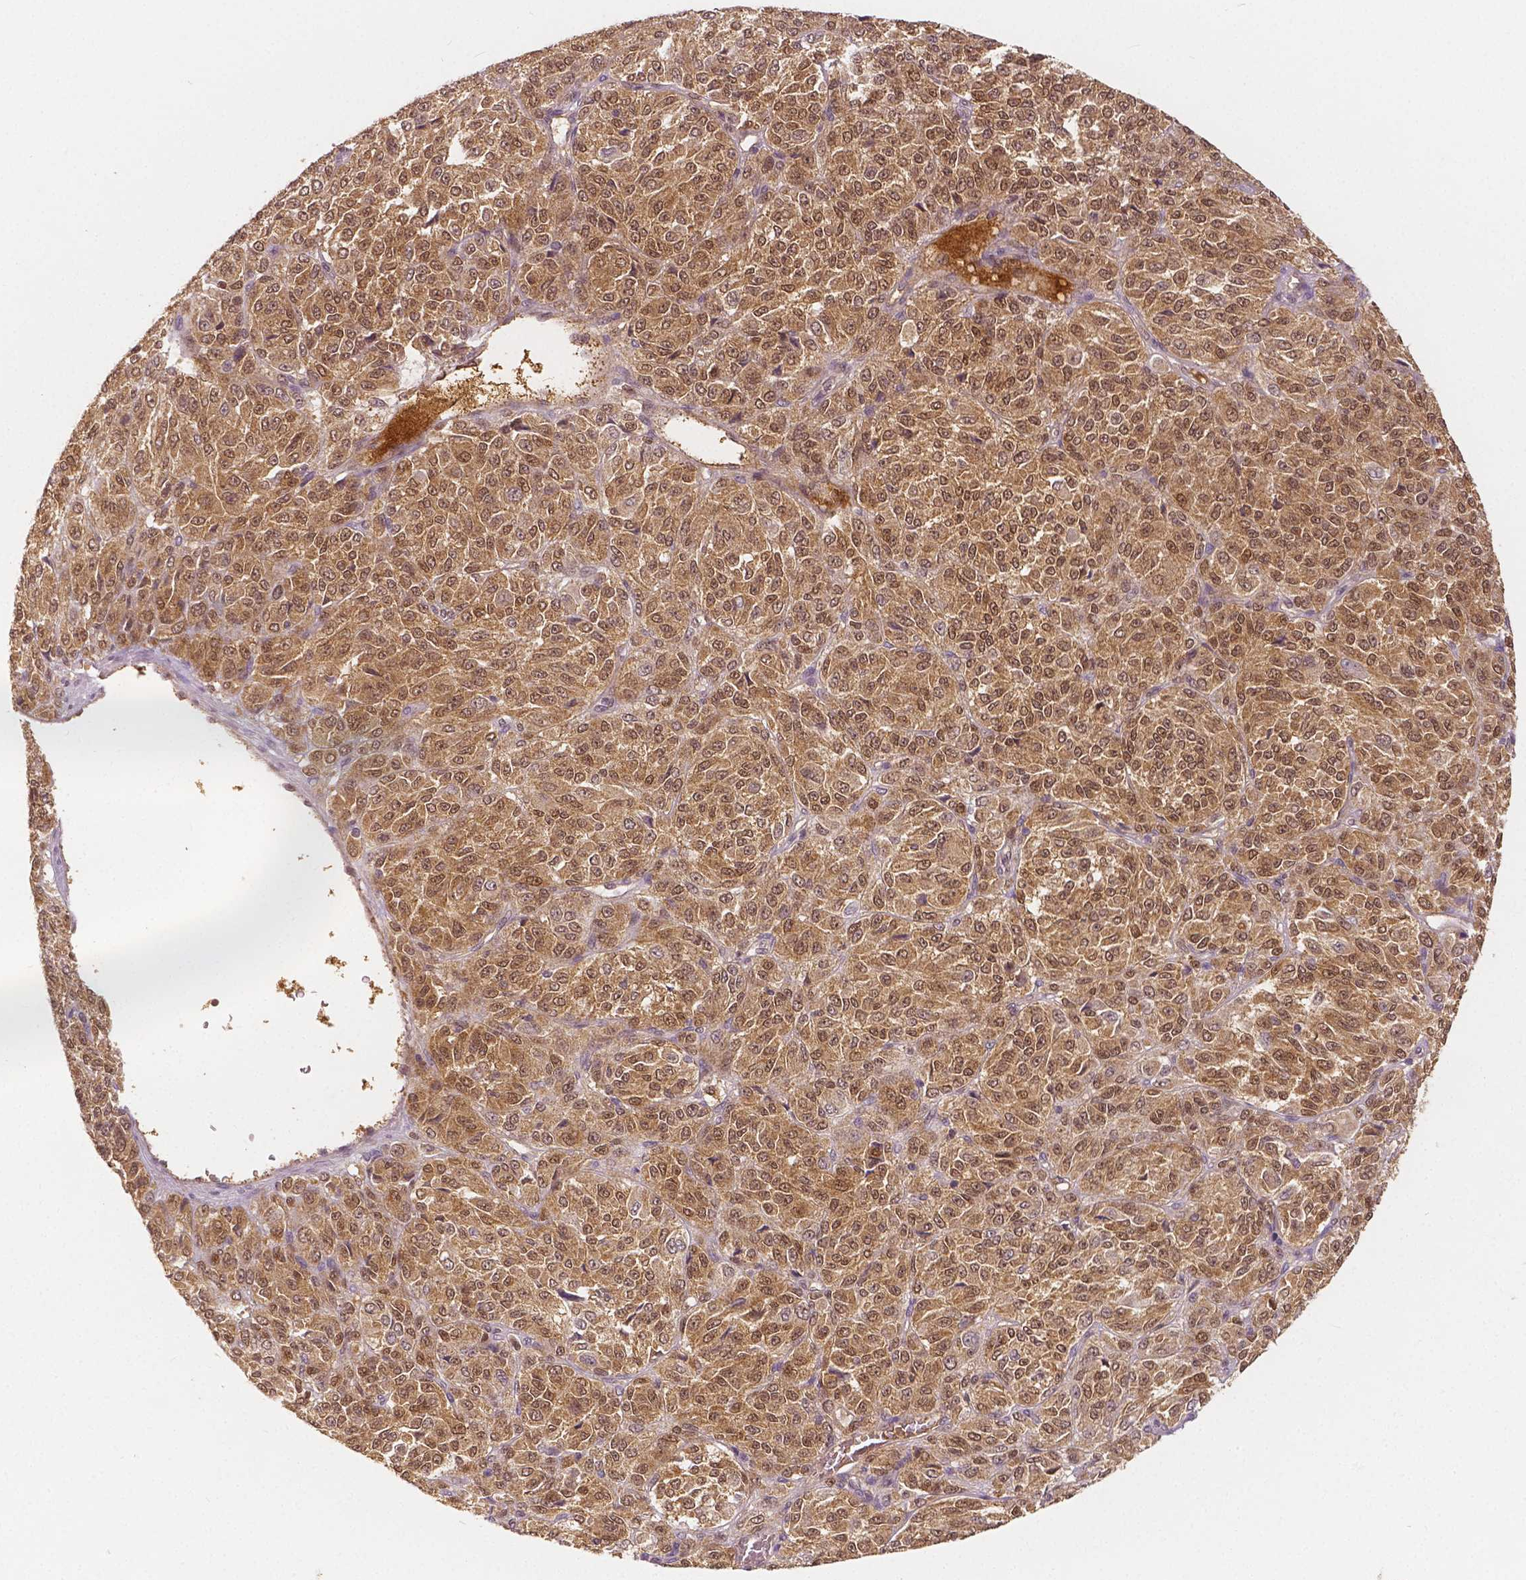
{"staining": {"intensity": "moderate", "quantity": ">75%", "location": "cytoplasmic/membranous,nuclear"}, "tissue": "melanoma", "cell_type": "Tumor cells", "image_type": "cancer", "snomed": [{"axis": "morphology", "description": "Malignant melanoma, Metastatic site"}, {"axis": "topography", "description": "Brain"}], "caption": "IHC staining of melanoma, which demonstrates medium levels of moderate cytoplasmic/membranous and nuclear staining in approximately >75% of tumor cells indicating moderate cytoplasmic/membranous and nuclear protein expression. The staining was performed using DAB (3,3'-diaminobenzidine) (brown) for protein detection and nuclei were counterstained in hematoxylin (blue).", "gene": "NAPRT", "patient": {"sex": "female", "age": 56}}